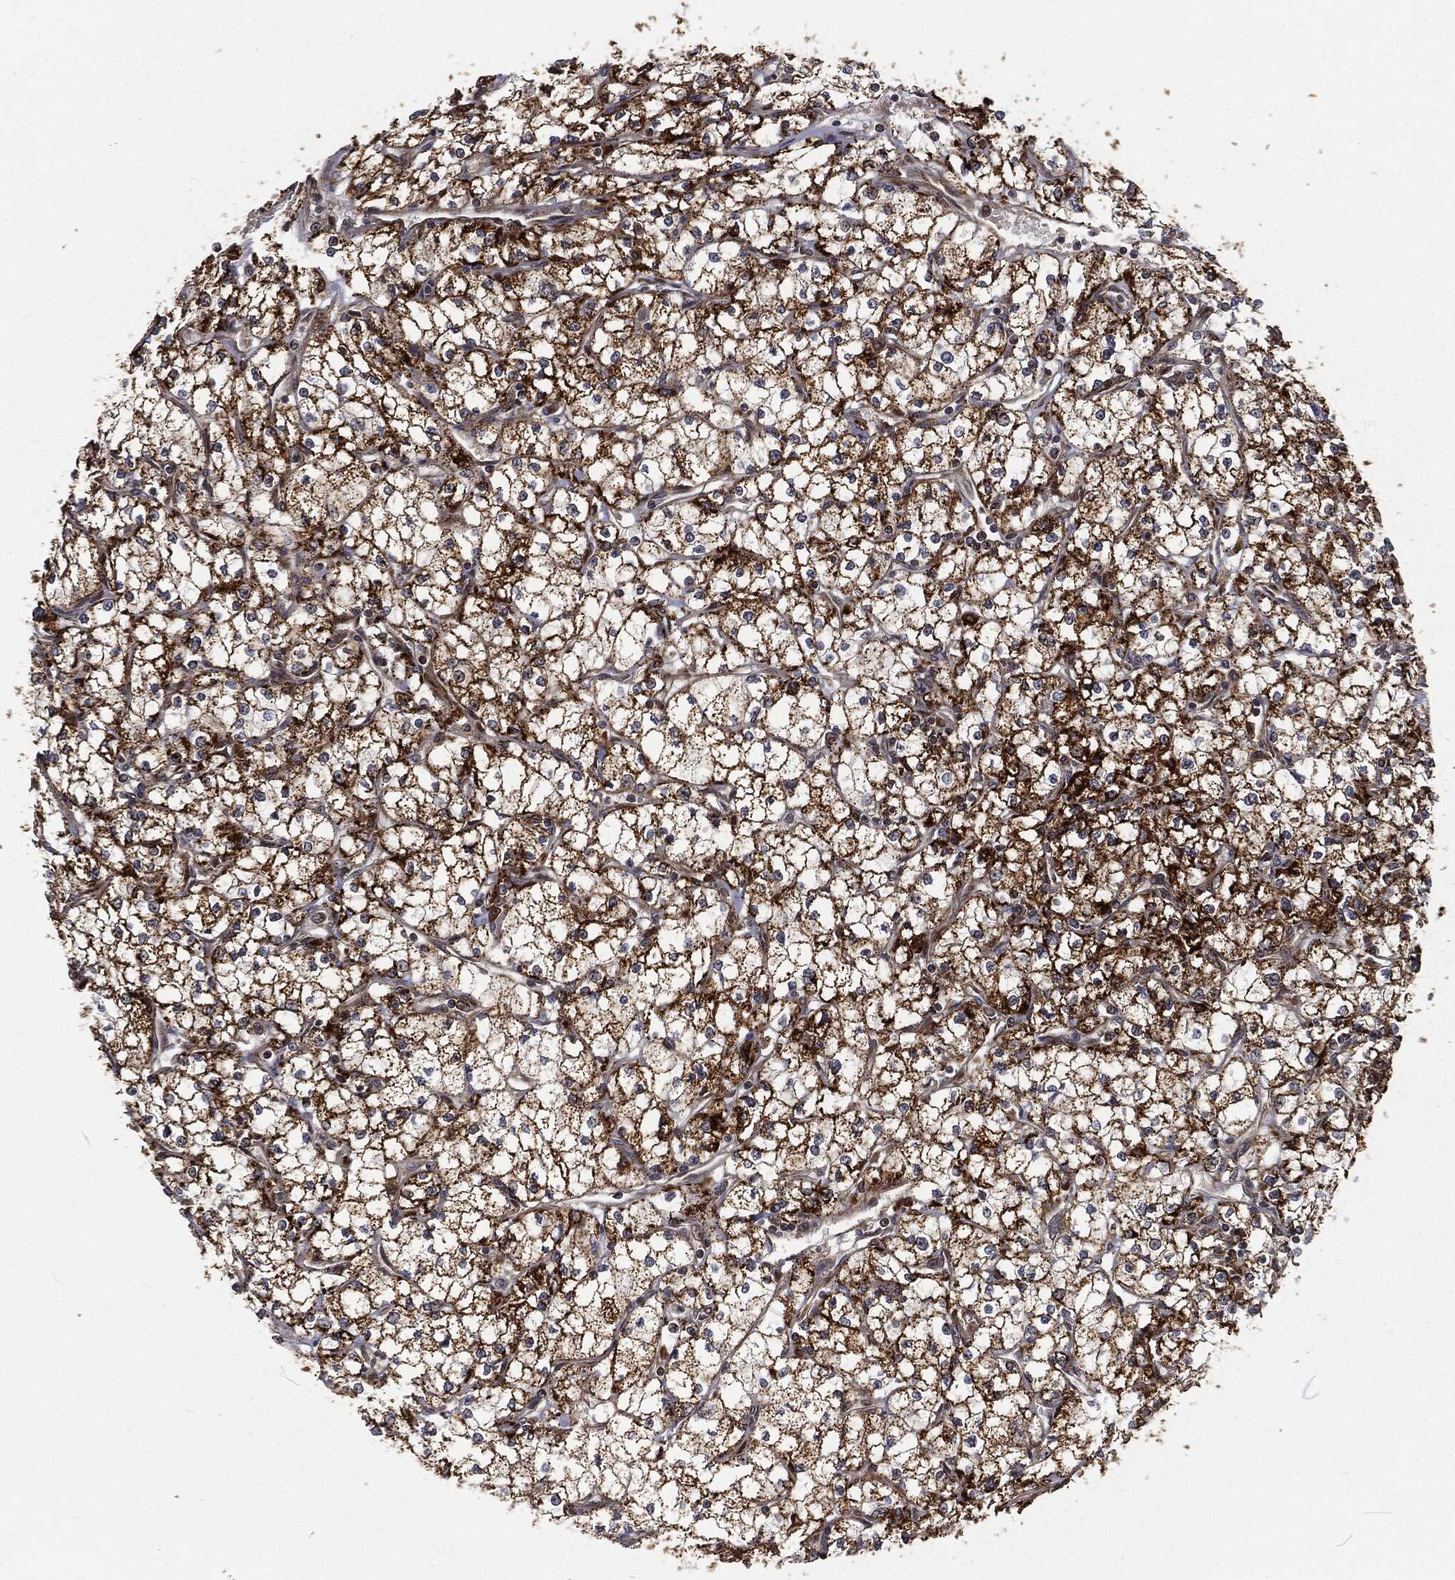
{"staining": {"intensity": "strong", "quantity": "25%-75%", "location": "cytoplasmic/membranous"}, "tissue": "renal cancer", "cell_type": "Tumor cells", "image_type": "cancer", "snomed": [{"axis": "morphology", "description": "Adenocarcinoma, NOS"}, {"axis": "topography", "description": "Kidney"}], "caption": "Immunohistochemistry histopathology image of renal cancer (adenocarcinoma) stained for a protein (brown), which displays high levels of strong cytoplasmic/membranous positivity in approximately 25%-75% of tumor cells.", "gene": "RFTN1", "patient": {"sex": "male", "age": 67}}